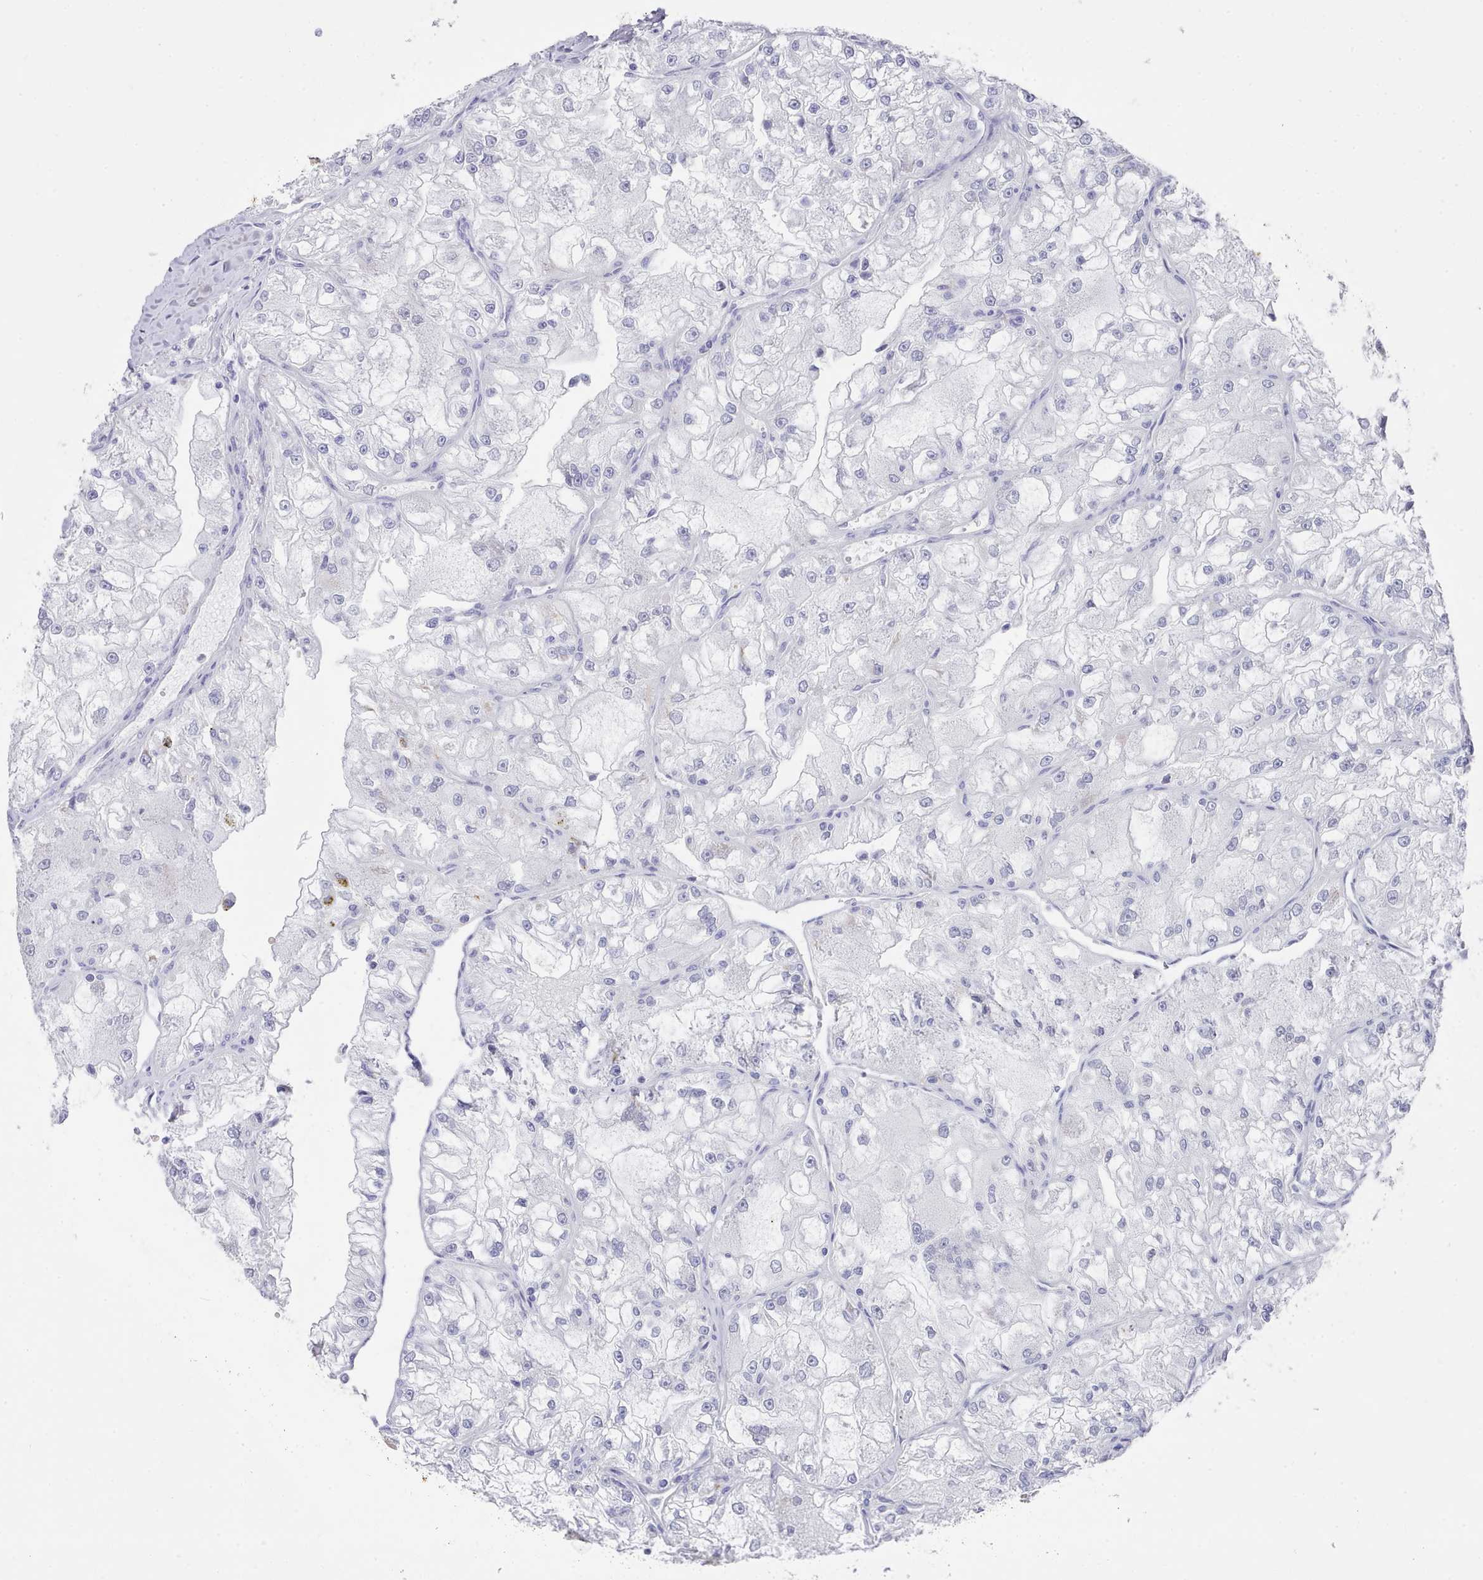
{"staining": {"intensity": "negative", "quantity": "none", "location": "none"}, "tissue": "renal cancer", "cell_type": "Tumor cells", "image_type": "cancer", "snomed": [{"axis": "morphology", "description": "Adenocarcinoma, NOS"}, {"axis": "topography", "description": "Kidney"}], "caption": "Histopathology image shows no significant protein staining in tumor cells of renal adenocarcinoma. (Brightfield microscopy of DAB (3,3'-diaminobenzidine) immunohistochemistry at high magnification).", "gene": "LRRC37A", "patient": {"sex": "female", "age": 72}}